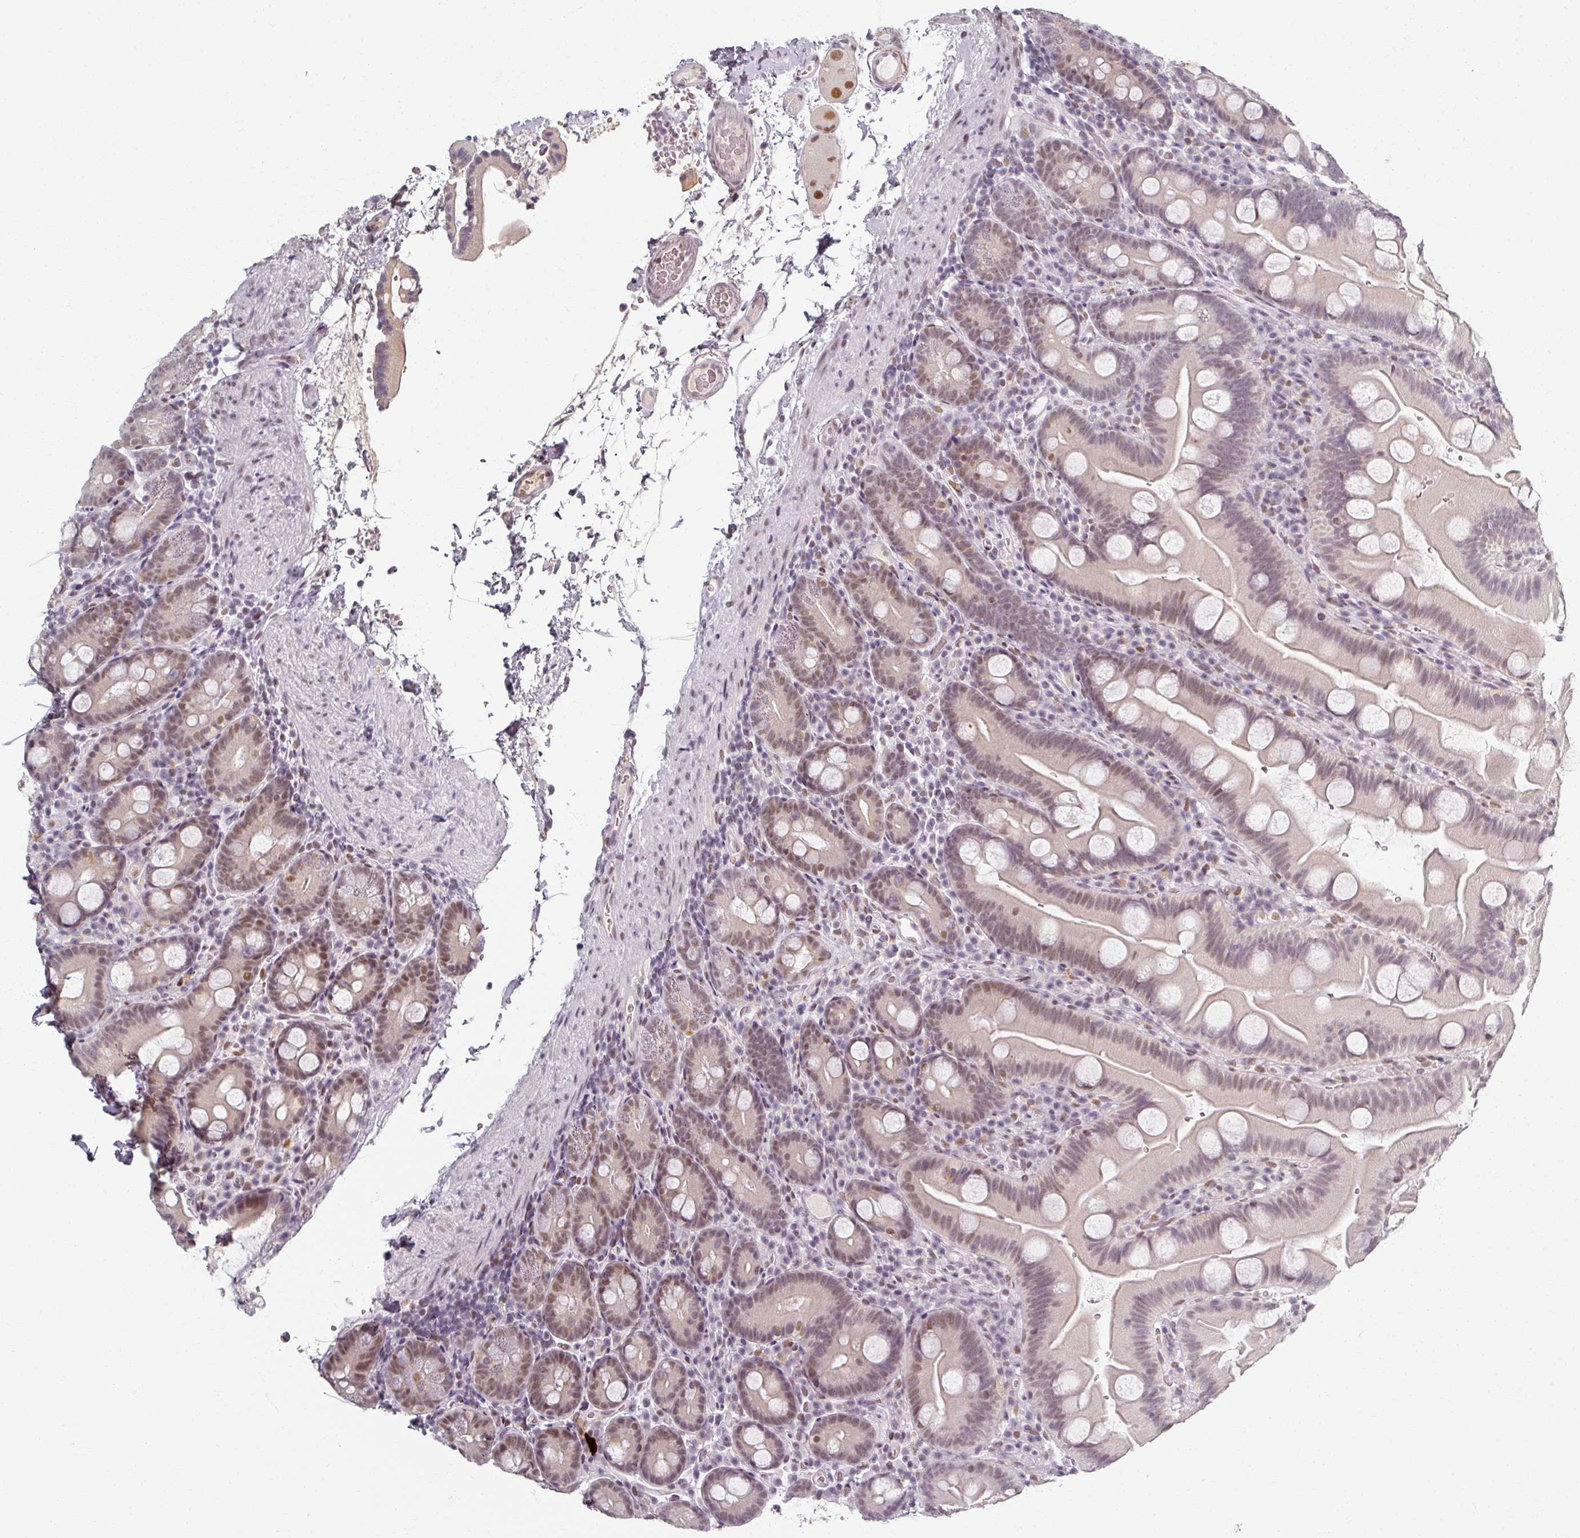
{"staining": {"intensity": "moderate", "quantity": ">75%", "location": "nuclear"}, "tissue": "small intestine", "cell_type": "Glandular cells", "image_type": "normal", "snomed": [{"axis": "morphology", "description": "Normal tissue, NOS"}, {"axis": "topography", "description": "Small intestine"}], "caption": "High-power microscopy captured an IHC photomicrograph of normal small intestine, revealing moderate nuclear expression in about >75% of glandular cells.", "gene": "RIPOR3", "patient": {"sex": "female", "age": 68}}